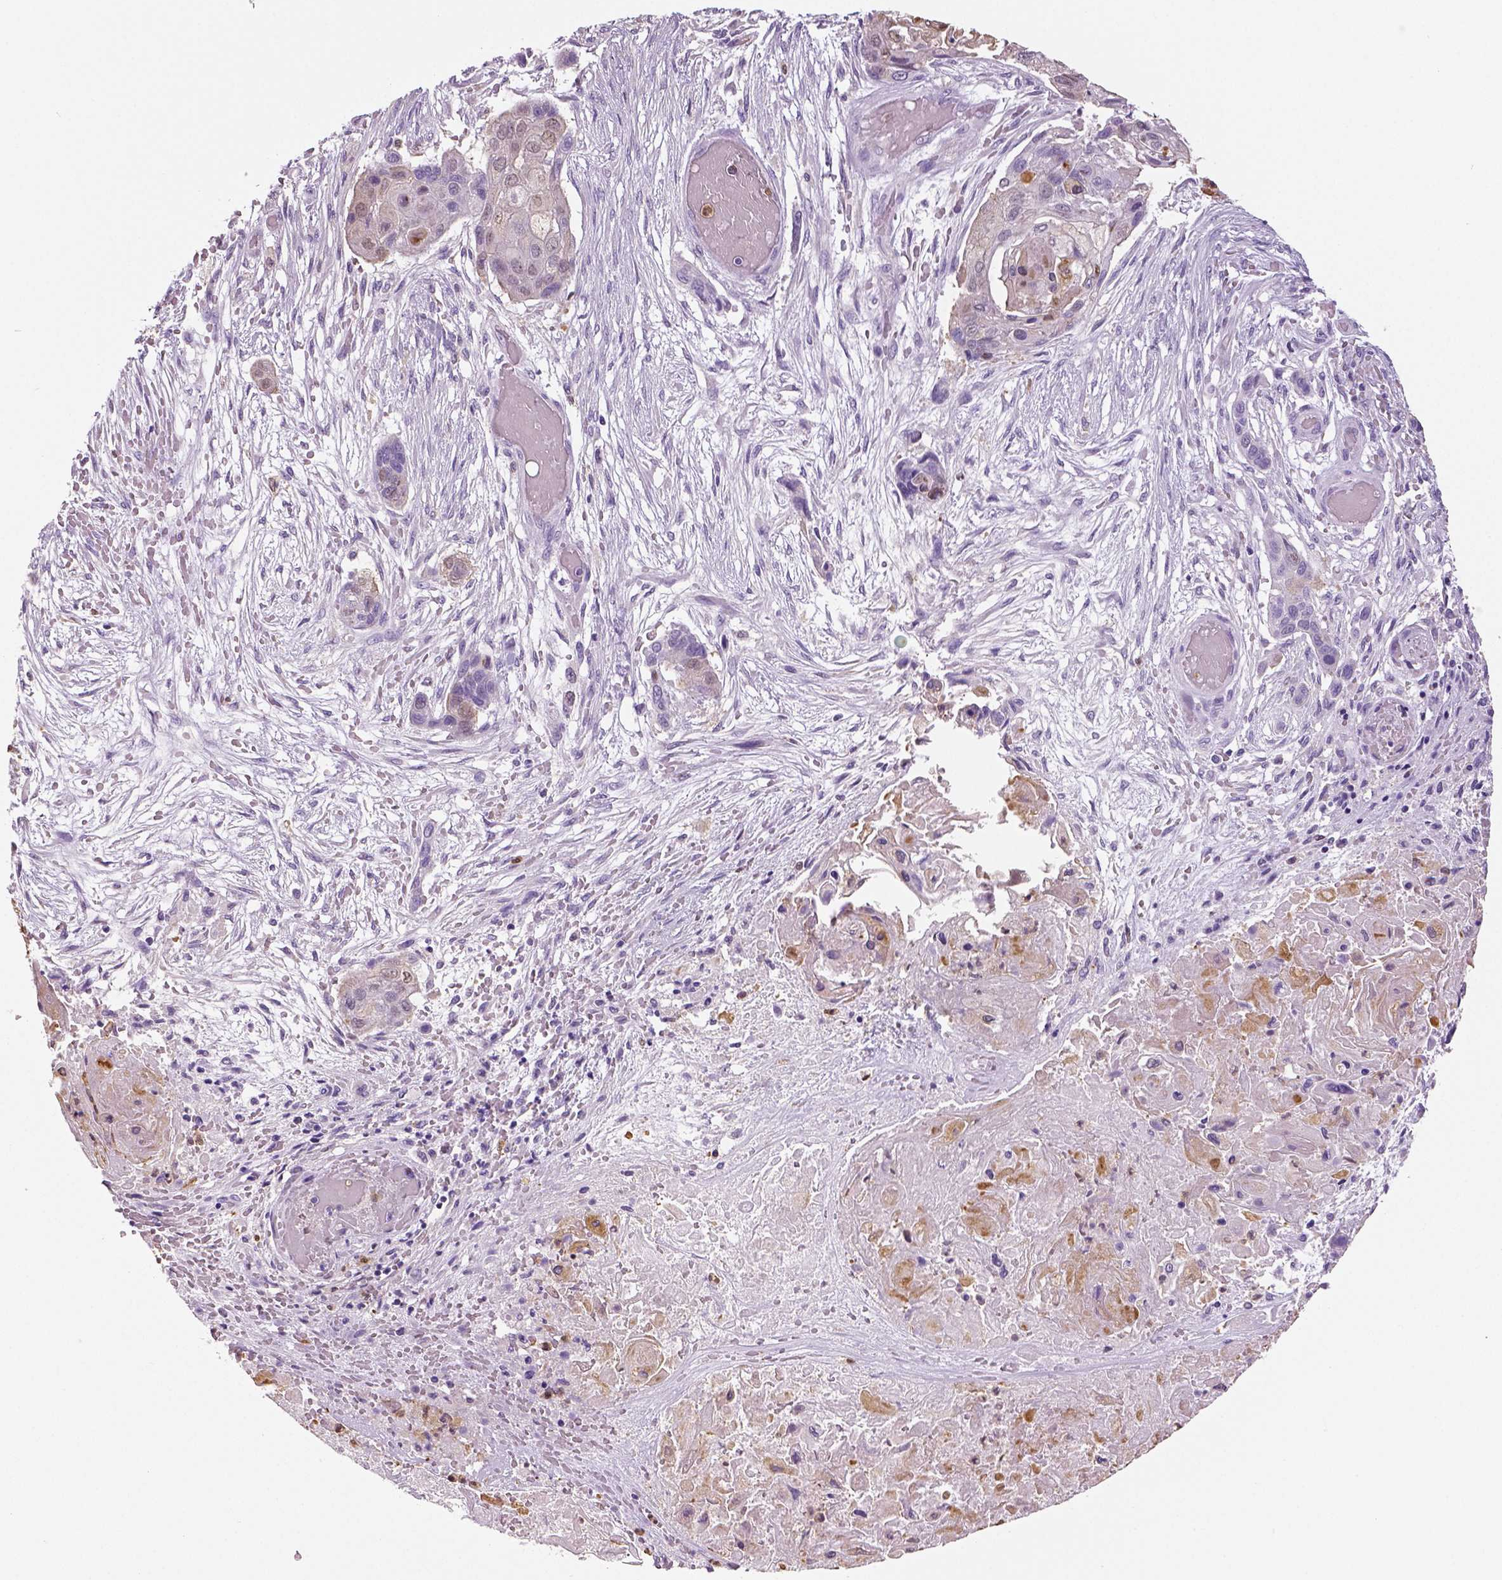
{"staining": {"intensity": "negative", "quantity": "none", "location": "none"}, "tissue": "lung cancer", "cell_type": "Tumor cells", "image_type": "cancer", "snomed": [{"axis": "morphology", "description": "Squamous cell carcinoma, NOS"}, {"axis": "topography", "description": "Lung"}], "caption": "Immunohistochemical staining of lung cancer (squamous cell carcinoma) shows no significant staining in tumor cells.", "gene": "NECAB2", "patient": {"sex": "male", "age": 69}}